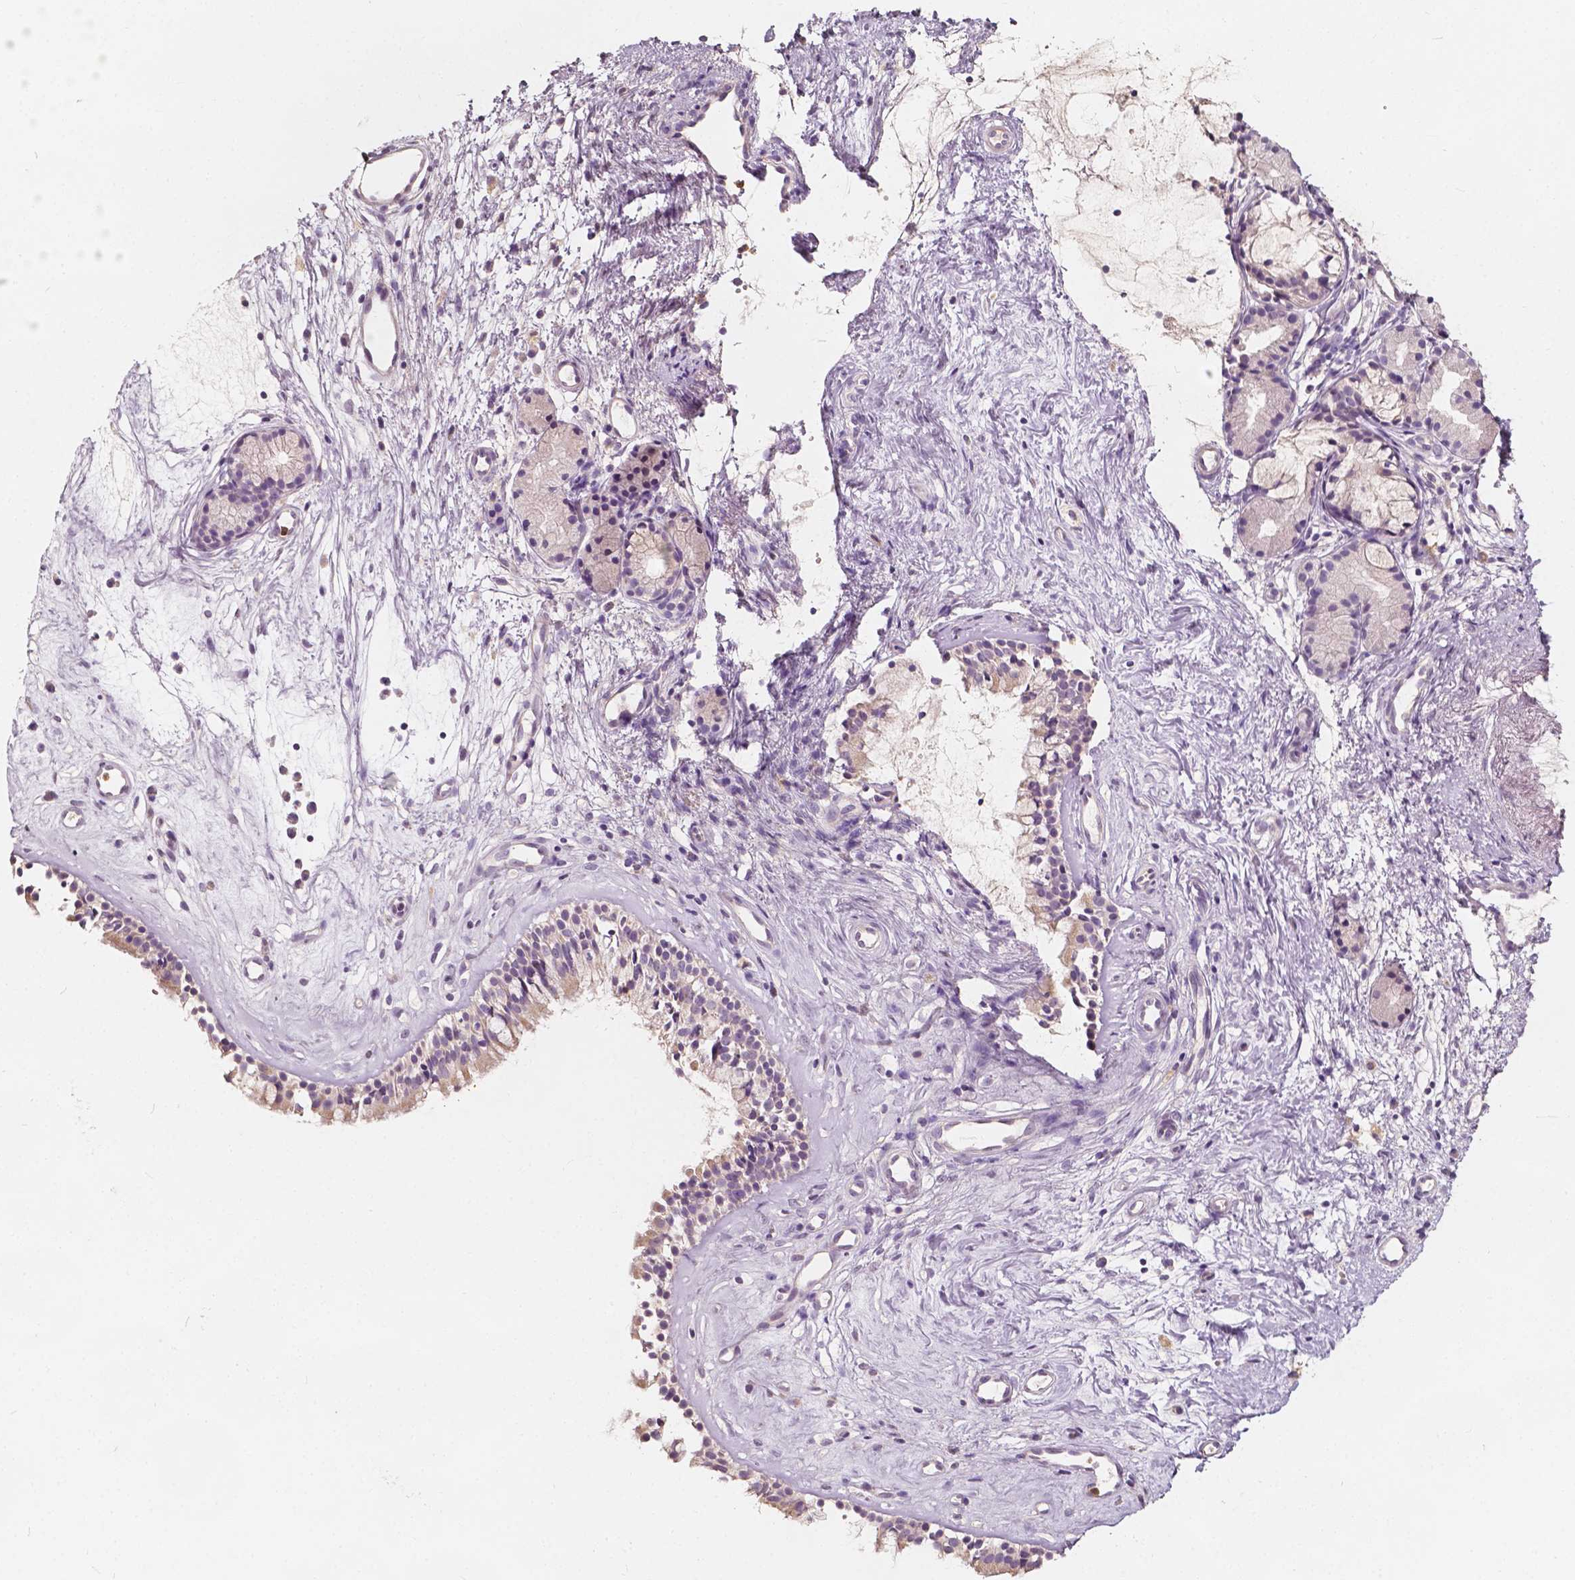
{"staining": {"intensity": "weak", "quantity": "25%-75%", "location": "cytoplasmic/membranous"}, "tissue": "nasopharynx", "cell_type": "Respiratory epithelial cells", "image_type": "normal", "snomed": [{"axis": "morphology", "description": "Normal tissue, NOS"}, {"axis": "topography", "description": "Nasopharynx"}], "caption": "Immunohistochemical staining of unremarkable nasopharynx demonstrates low levels of weak cytoplasmic/membranous staining in approximately 25%-75% of respiratory epithelial cells.", "gene": "NPC1L1", "patient": {"sex": "female", "age": 52}}